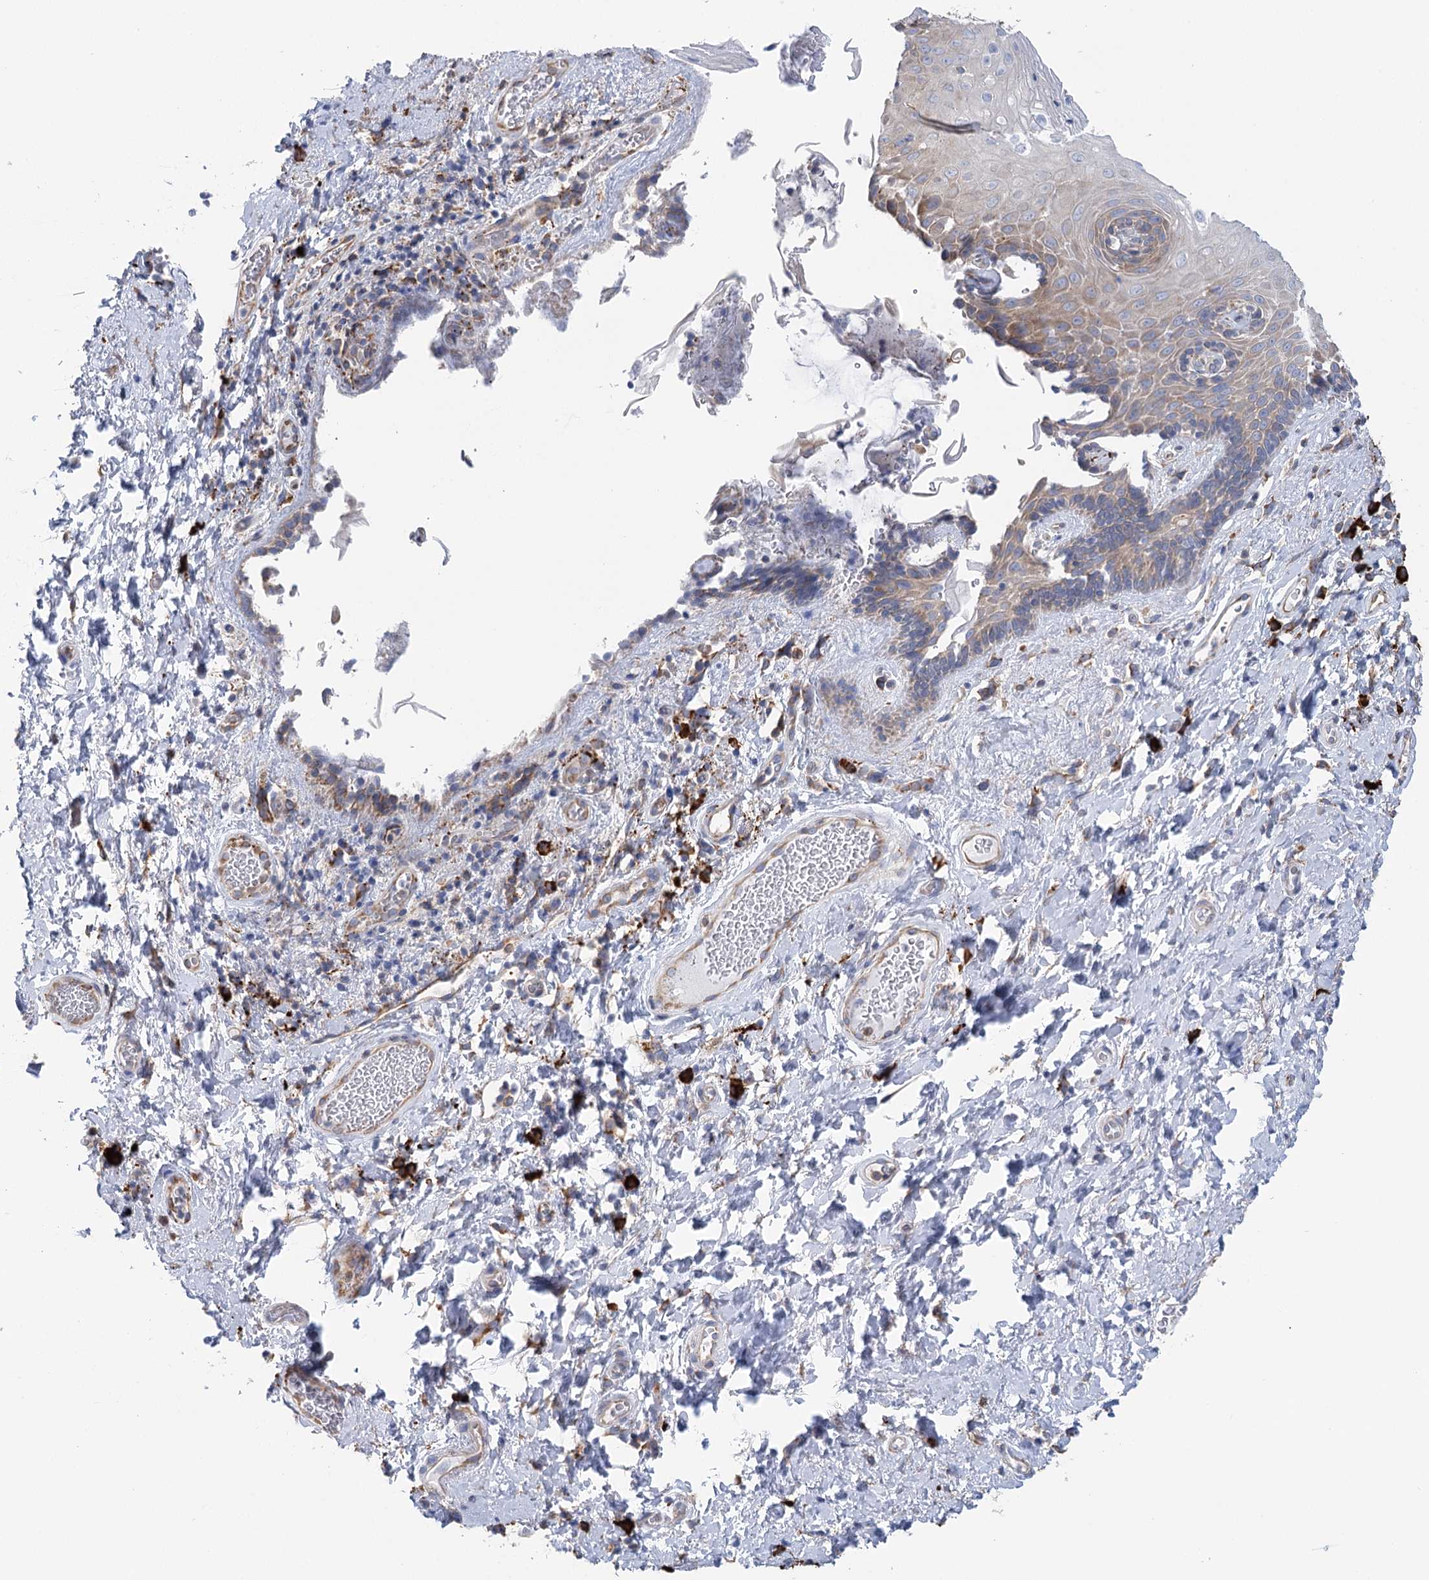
{"staining": {"intensity": "moderate", "quantity": "25%-75%", "location": "cytoplasmic/membranous"}, "tissue": "skin", "cell_type": "Epidermal cells", "image_type": "normal", "snomed": [{"axis": "morphology", "description": "Normal tissue, NOS"}, {"axis": "topography", "description": "Anal"}], "caption": "Benign skin was stained to show a protein in brown. There is medium levels of moderate cytoplasmic/membranous staining in about 25%-75% of epidermal cells. (DAB (3,3'-diaminobenzidine) = brown stain, brightfield microscopy at high magnification).", "gene": "METTL24", "patient": {"sex": "male", "age": 69}}